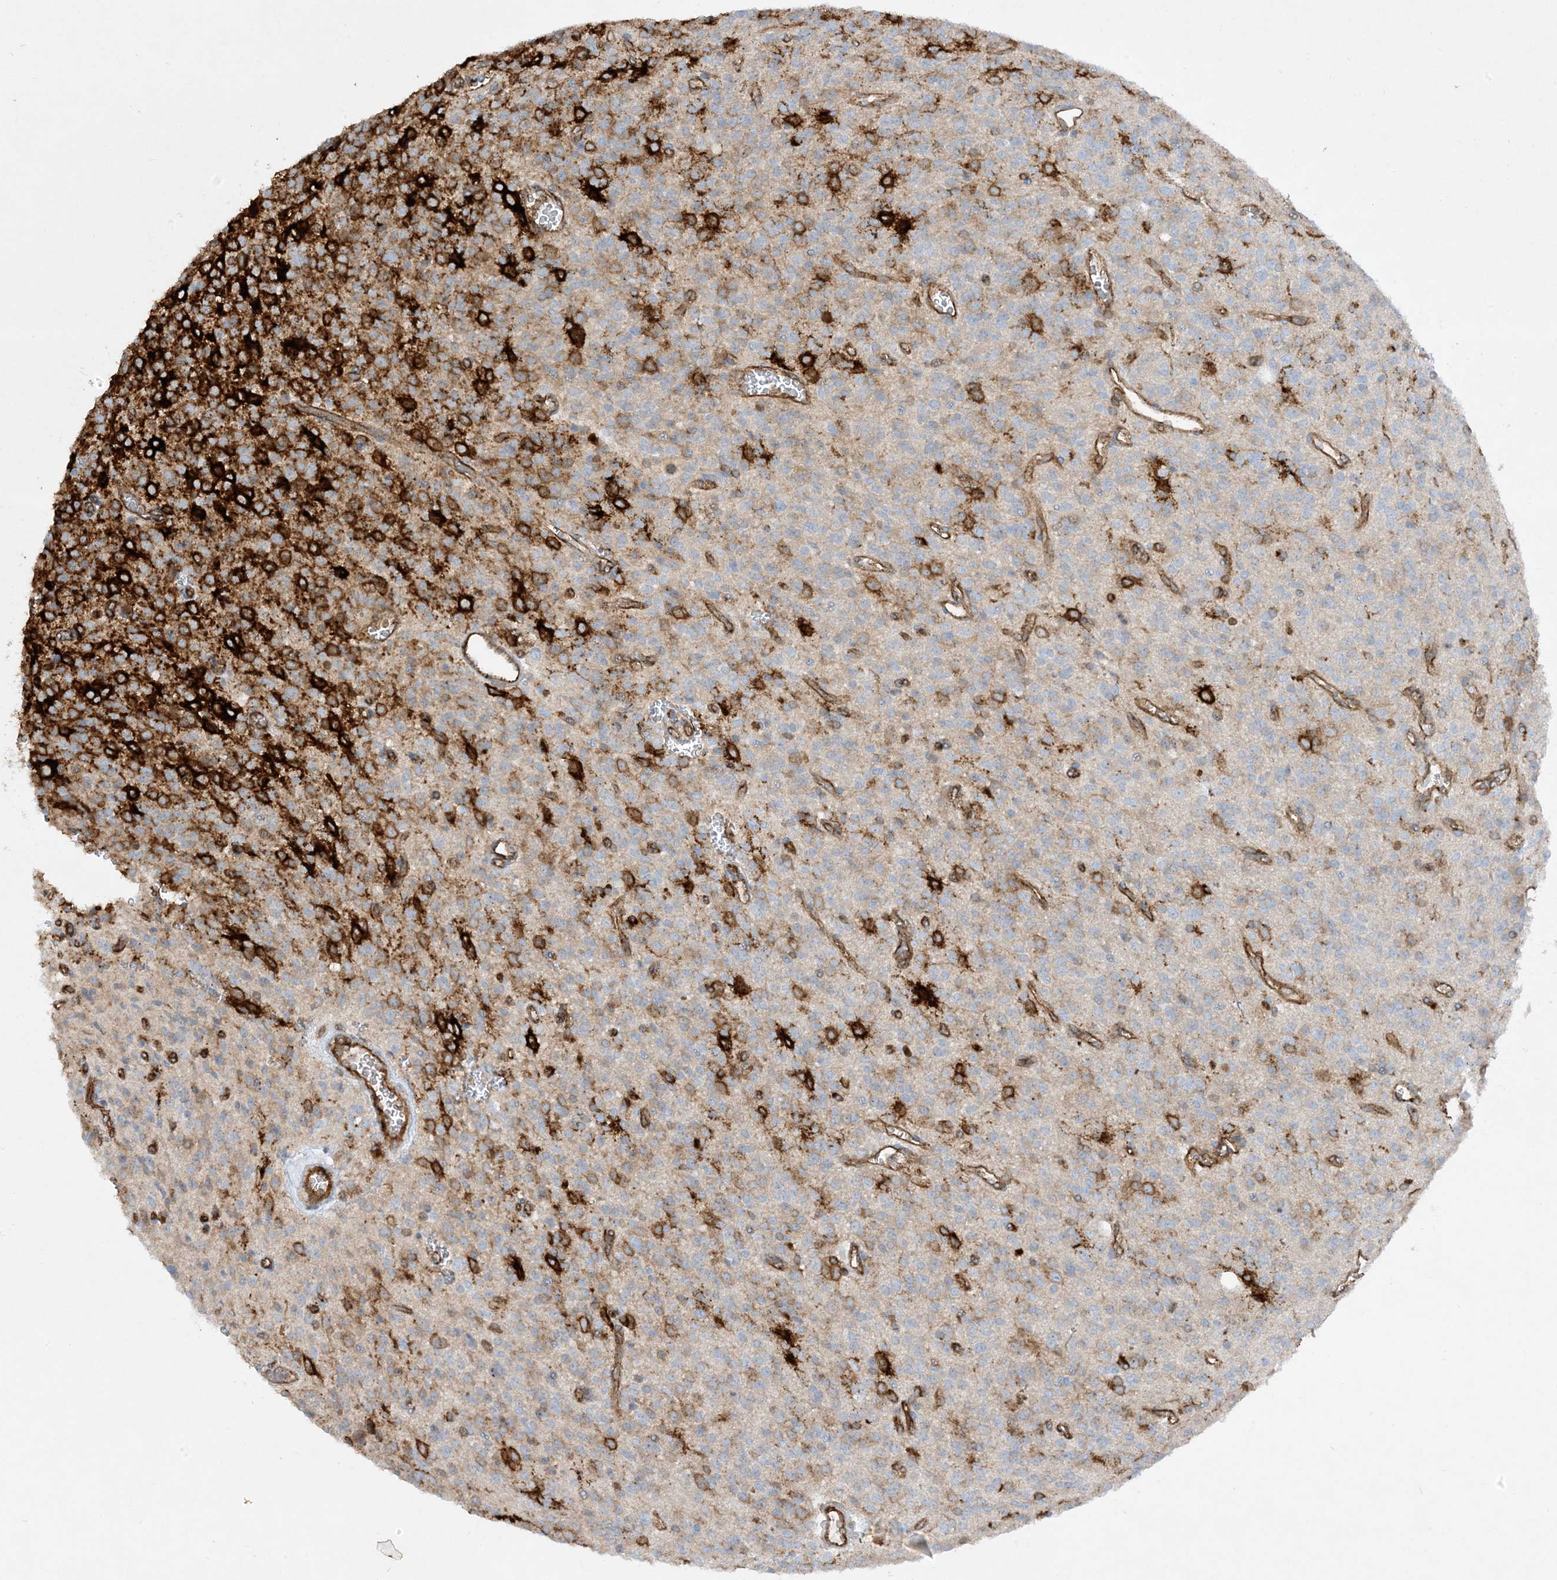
{"staining": {"intensity": "strong", "quantity": "<25%", "location": "cytoplasmic/membranous"}, "tissue": "glioma", "cell_type": "Tumor cells", "image_type": "cancer", "snomed": [{"axis": "morphology", "description": "Glioma, malignant, High grade"}, {"axis": "topography", "description": "Brain"}], "caption": "There is medium levels of strong cytoplasmic/membranous expression in tumor cells of malignant glioma (high-grade), as demonstrated by immunohistochemical staining (brown color).", "gene": "HLA-E", "patient": {"sex": "male", "age": 34}}